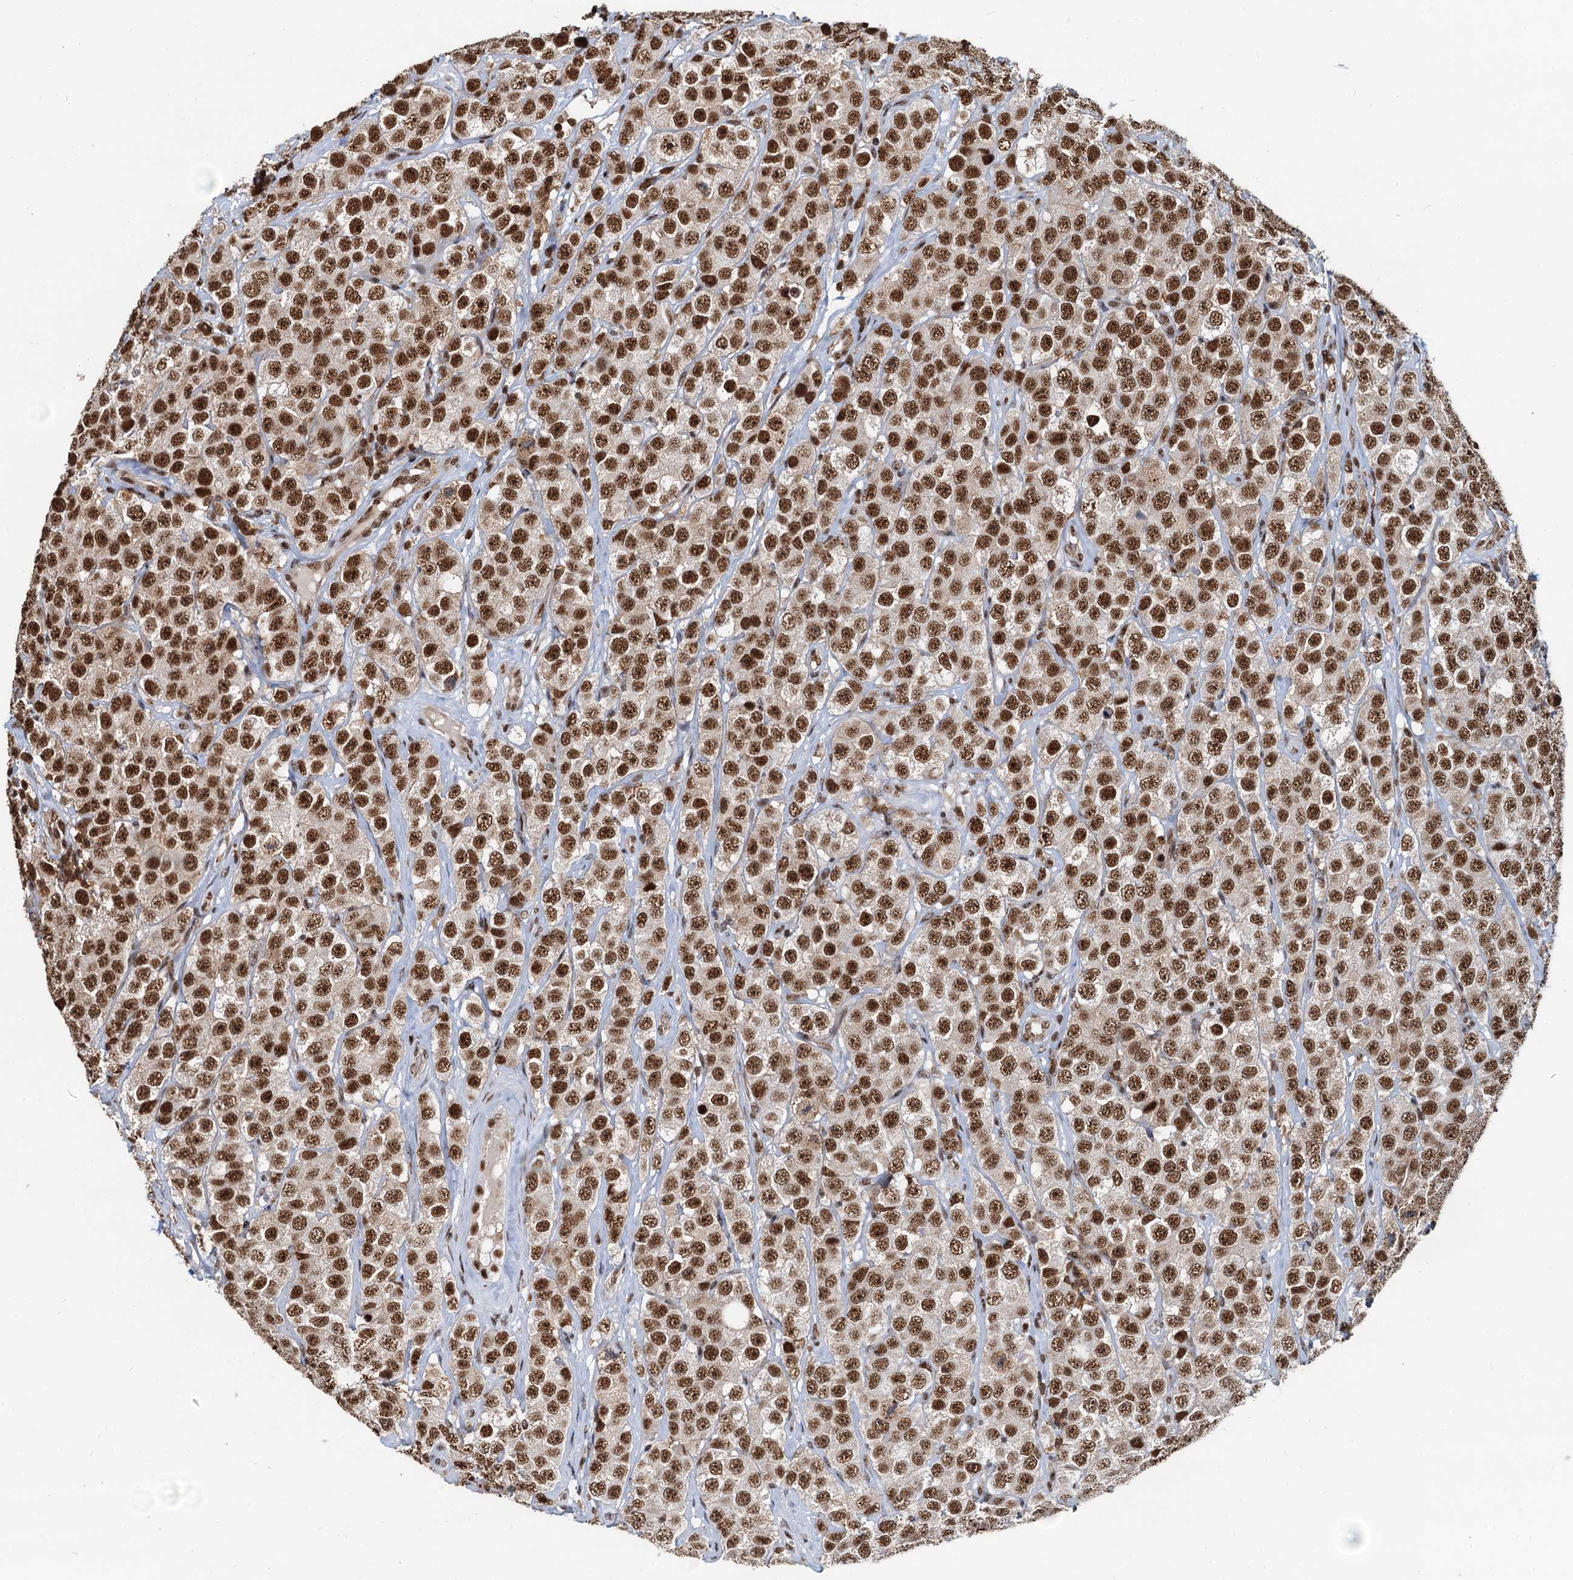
{"staining": {"intensity": "strong", "quantity": ">75%", "location": "nuclear"}, "tissue": "testis cancer", "cell_type": "Tumor cells", "image_type": "cancer", "snomed": [{"axis": "morphology", "description": "Seminoma, NOS"}, {"axis": "topography", "description": "Testis"}], "caption": "DAB (3,3'-diaminobenzidine) immunohistochemical staining of testis seminoma reveals strong nuclear protein staining in about >75% of tumor cells.", "gene": "RSRC2", "patient": {"sex": "male", "age": 28}}